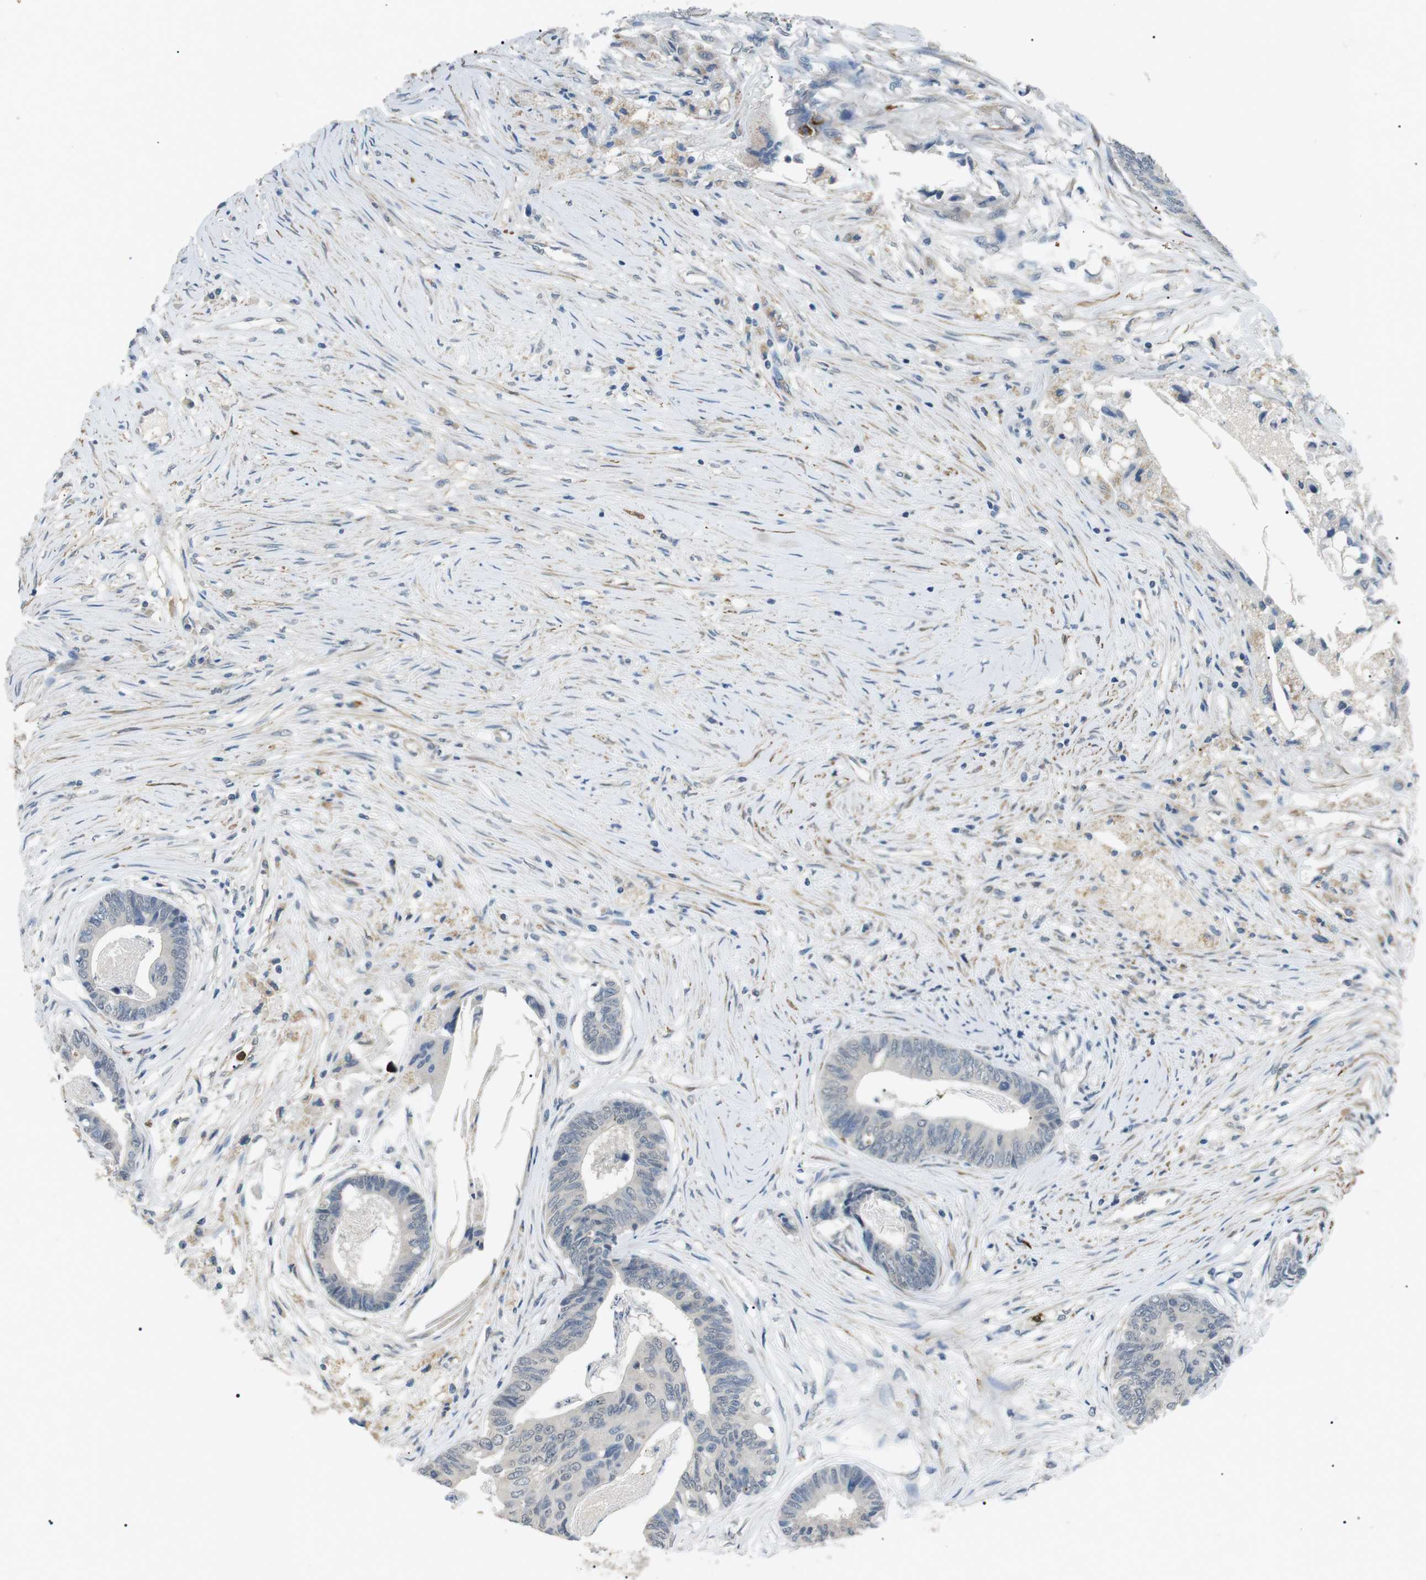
{"staining": {"intensity": "negative", "quantity": "none", "location": "none"}, "tissue": "colorectal cancer", "cell_type": "Tumor cells", "image_type": "cancer", "snomed": [{"axis": "morphology", "description": "Adenocarcinoma, NOS"}, {"axis": "topography", "description": "Rectum"}], "caption": "DAB (3,3'-diaminobenzidine) immunohistochemical staining of human colorectal adenocarcinoma exhibits no significant positivity in tumor cells. (Brightfield microscopy of DAB (3,3'-diaminobenzidine) immunohistochemistry (IHC) at high magnification).", "gene": "GZMM", "patient": {"sex": "male", "age": 63}}